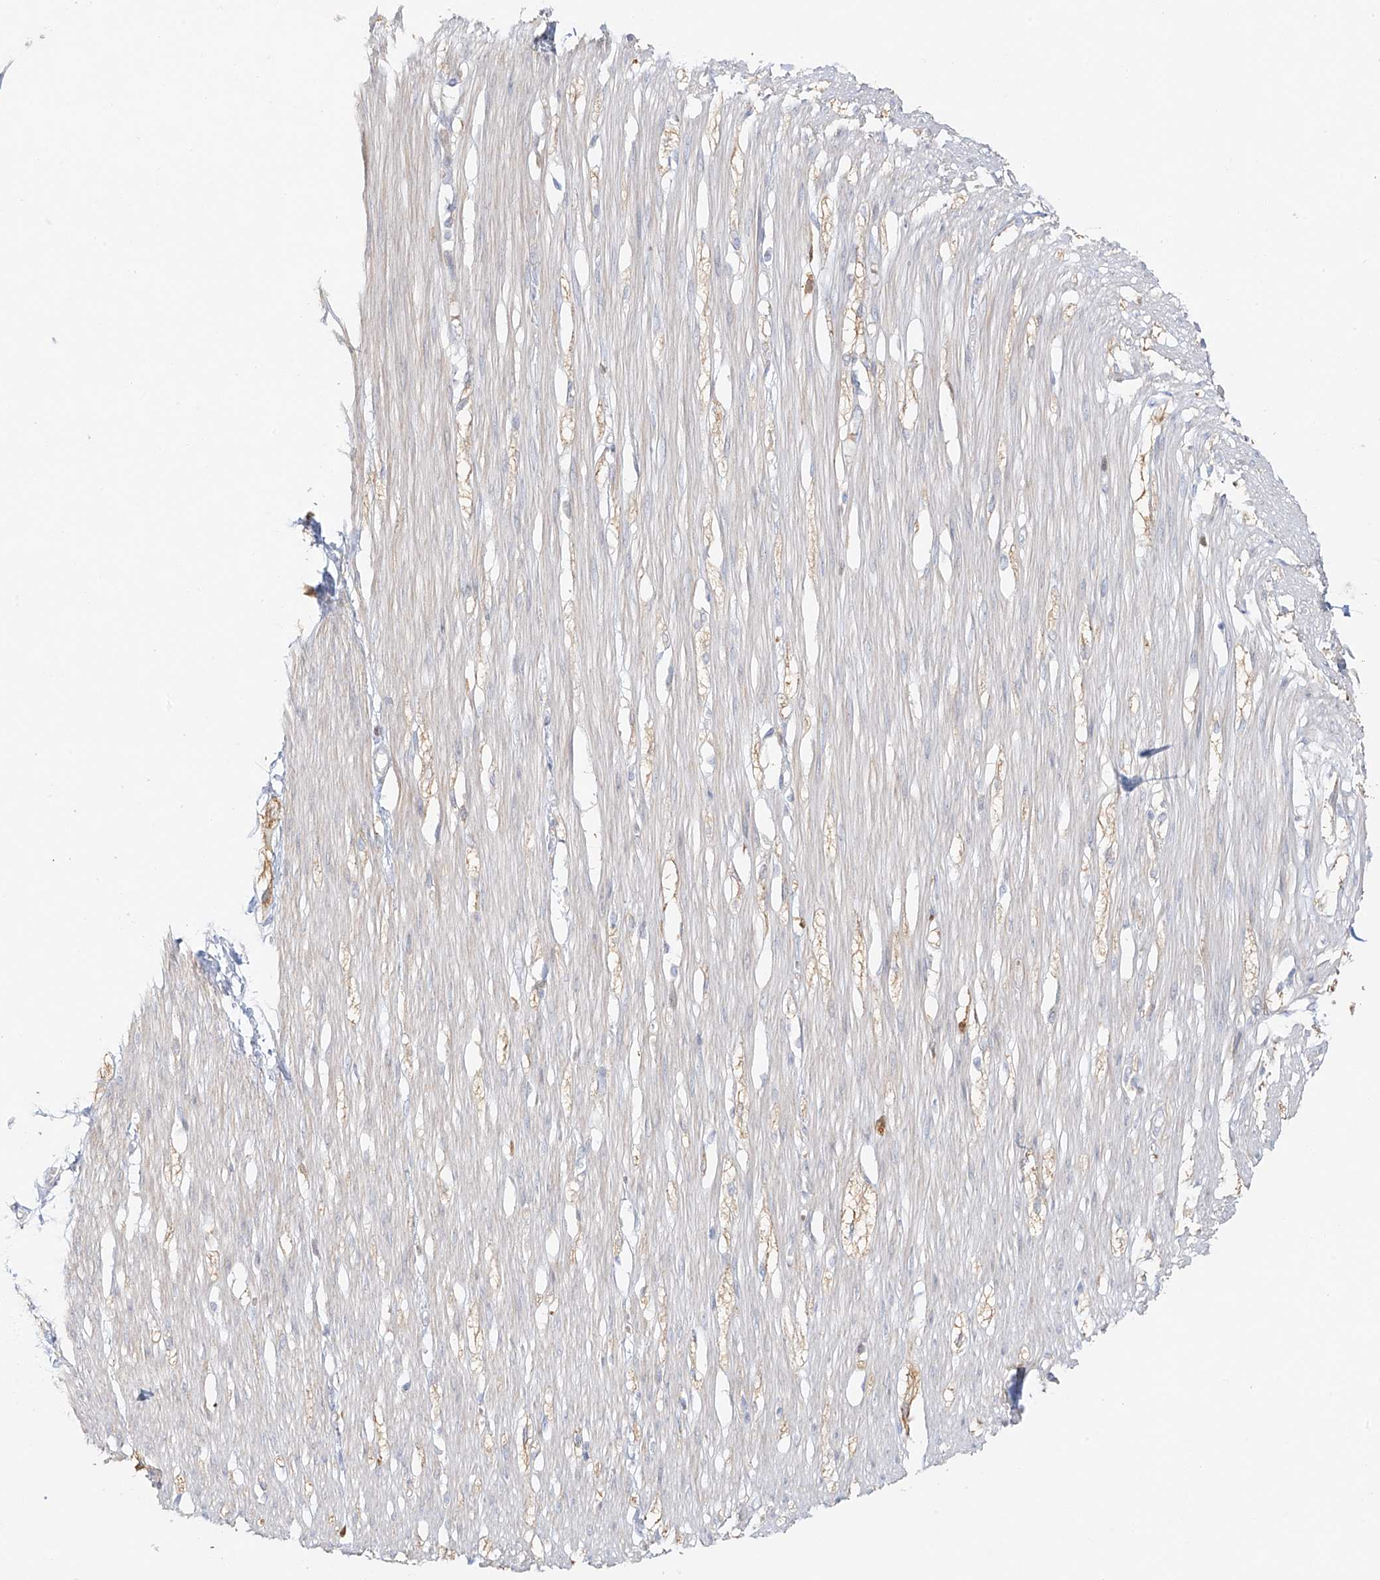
{"staining": {"intensity": "negative", "quantity": "none", "location": "none"}, "tissue": "smooth muscle", "cell_type": "Smooth muscle cells", "image_type": "normal", "snomed": [{"axis": "morphology", "description": "Normal tissue, NOS"}, {"axis": "morphology", "description": "Adenocarcinoma, NOS"}, {"axis": "topography", "description": "Colon"}, {"axis": "topography", "description": "Peripheral nerve tissue"}], "caption": "Immunohistochemical staining of benign smooth muscle reveals no significant positivity in smooth muscle cells.", "gene": "UPK1B", "patient": {"sex": "male", "age": 14}}